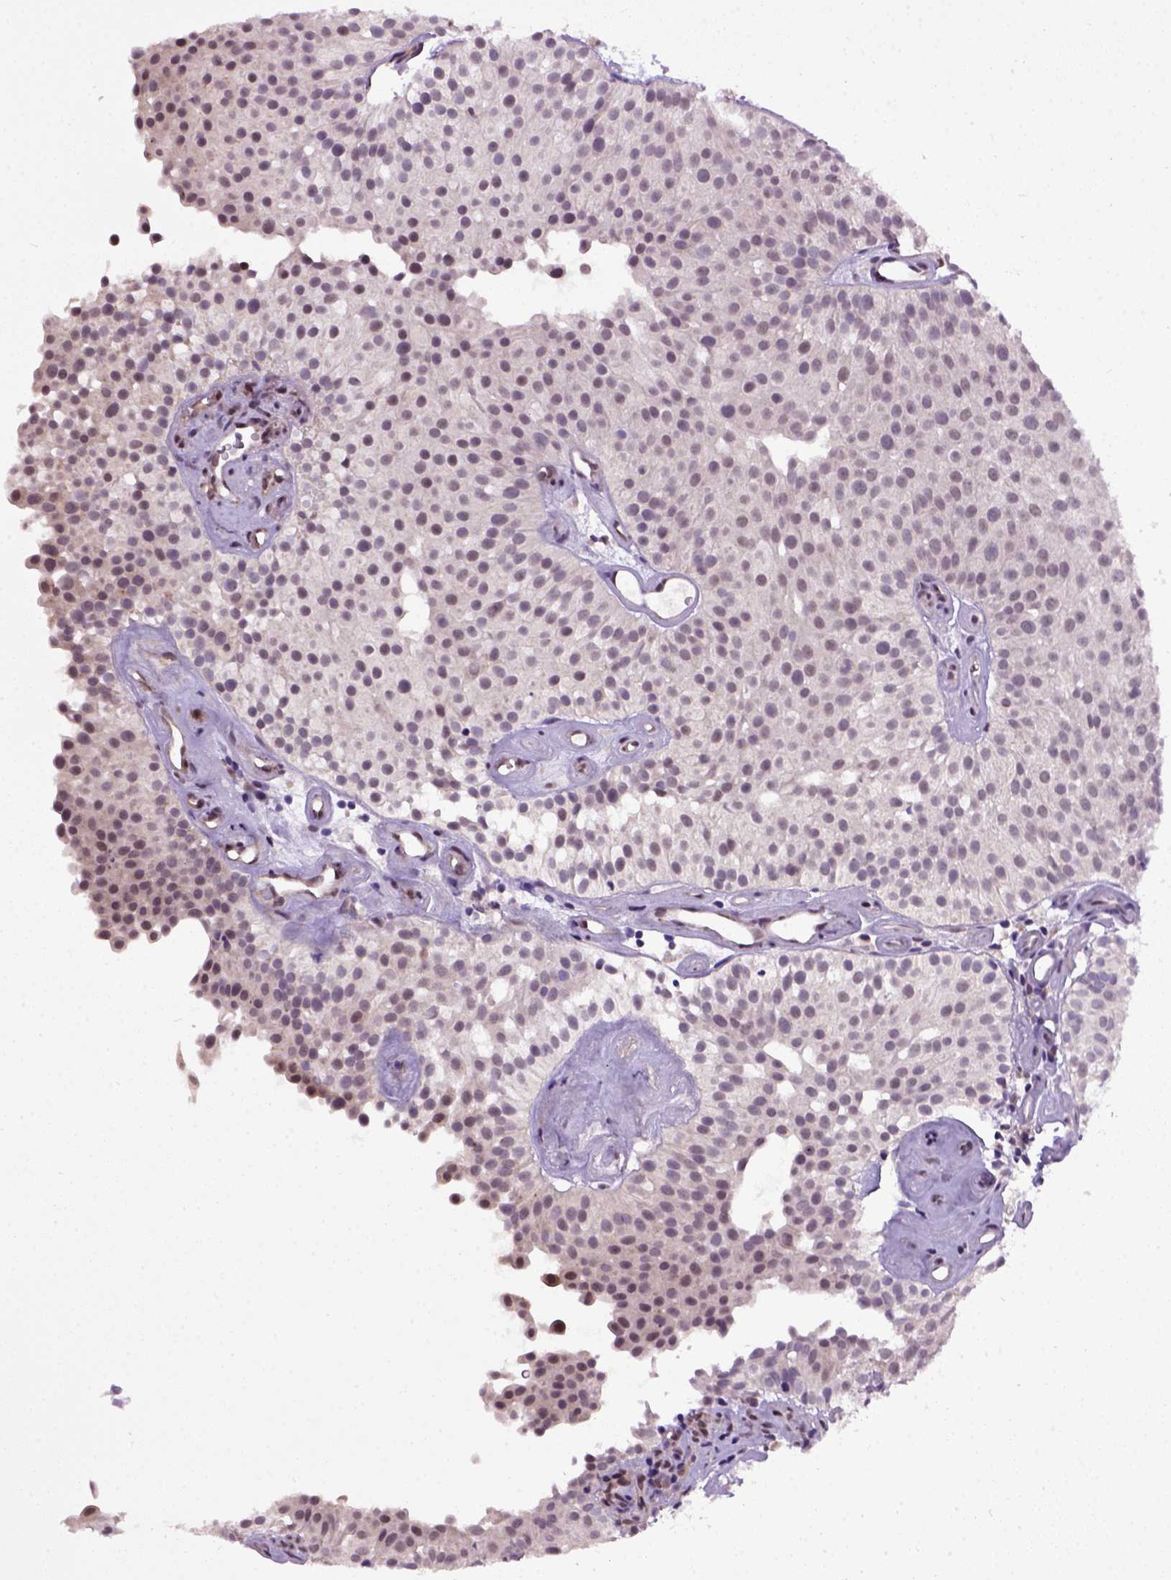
{"staining": {"intensity": "negative", "quantity": "none", "location": "none"}, "tissue": "urothelial cancer", "cell_type": "Tumor cells", "image_type": "cancer", "snomed": [{"axis": "morphology", "description": "Urothelial carcinoma, Low grade"}, {"axis": "topography", "description": "Urinary bladder"}], "caption": "The immunohistochemistry image has no significant staining in tumor cells of urothelial cancer tissue.", "gene": "RAB43", "patient": {"sex": "female", "age": 87}}